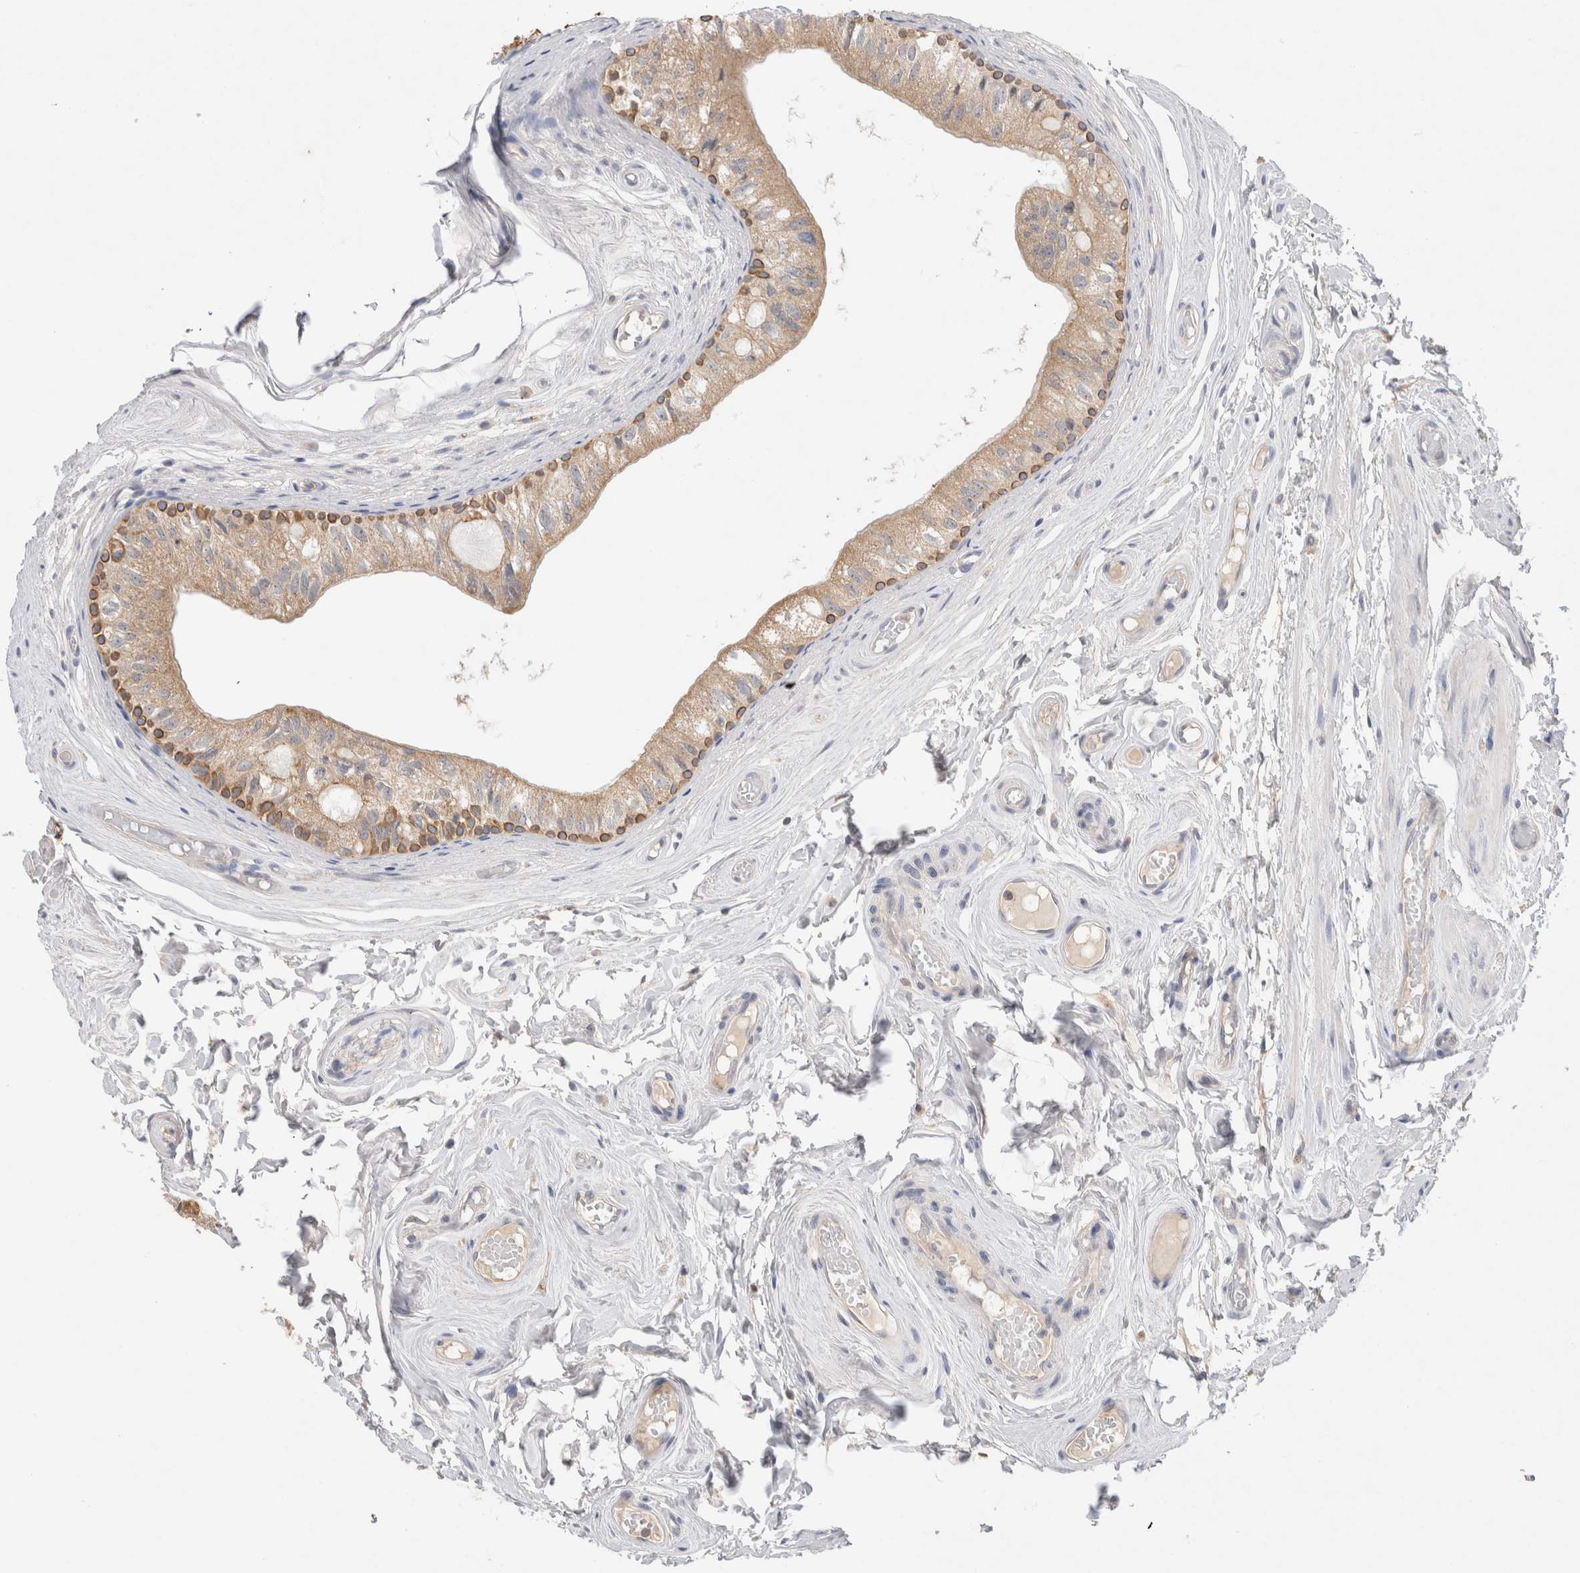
{"staining": {"intensity": "moderate", "quantity": ">75%", "location": "cytoplasmic/membranous"}, "tissue": "epididymis", "cell_type": "Glandular cells", "image_type": "normal", "snomed": [{"axis": "morphology", "description": "Normal tissue, NOS"}, {"axis": "topography", "description": "Epididymis"}], "caption": "This image reveals immunohistochemistry staining of benign epididymis, with medium moderate cytoplasmic/membranous expression in about >75% of glandular cells.", "gene": "GAS1", "patient": {"sex": "male", "age": 79}}